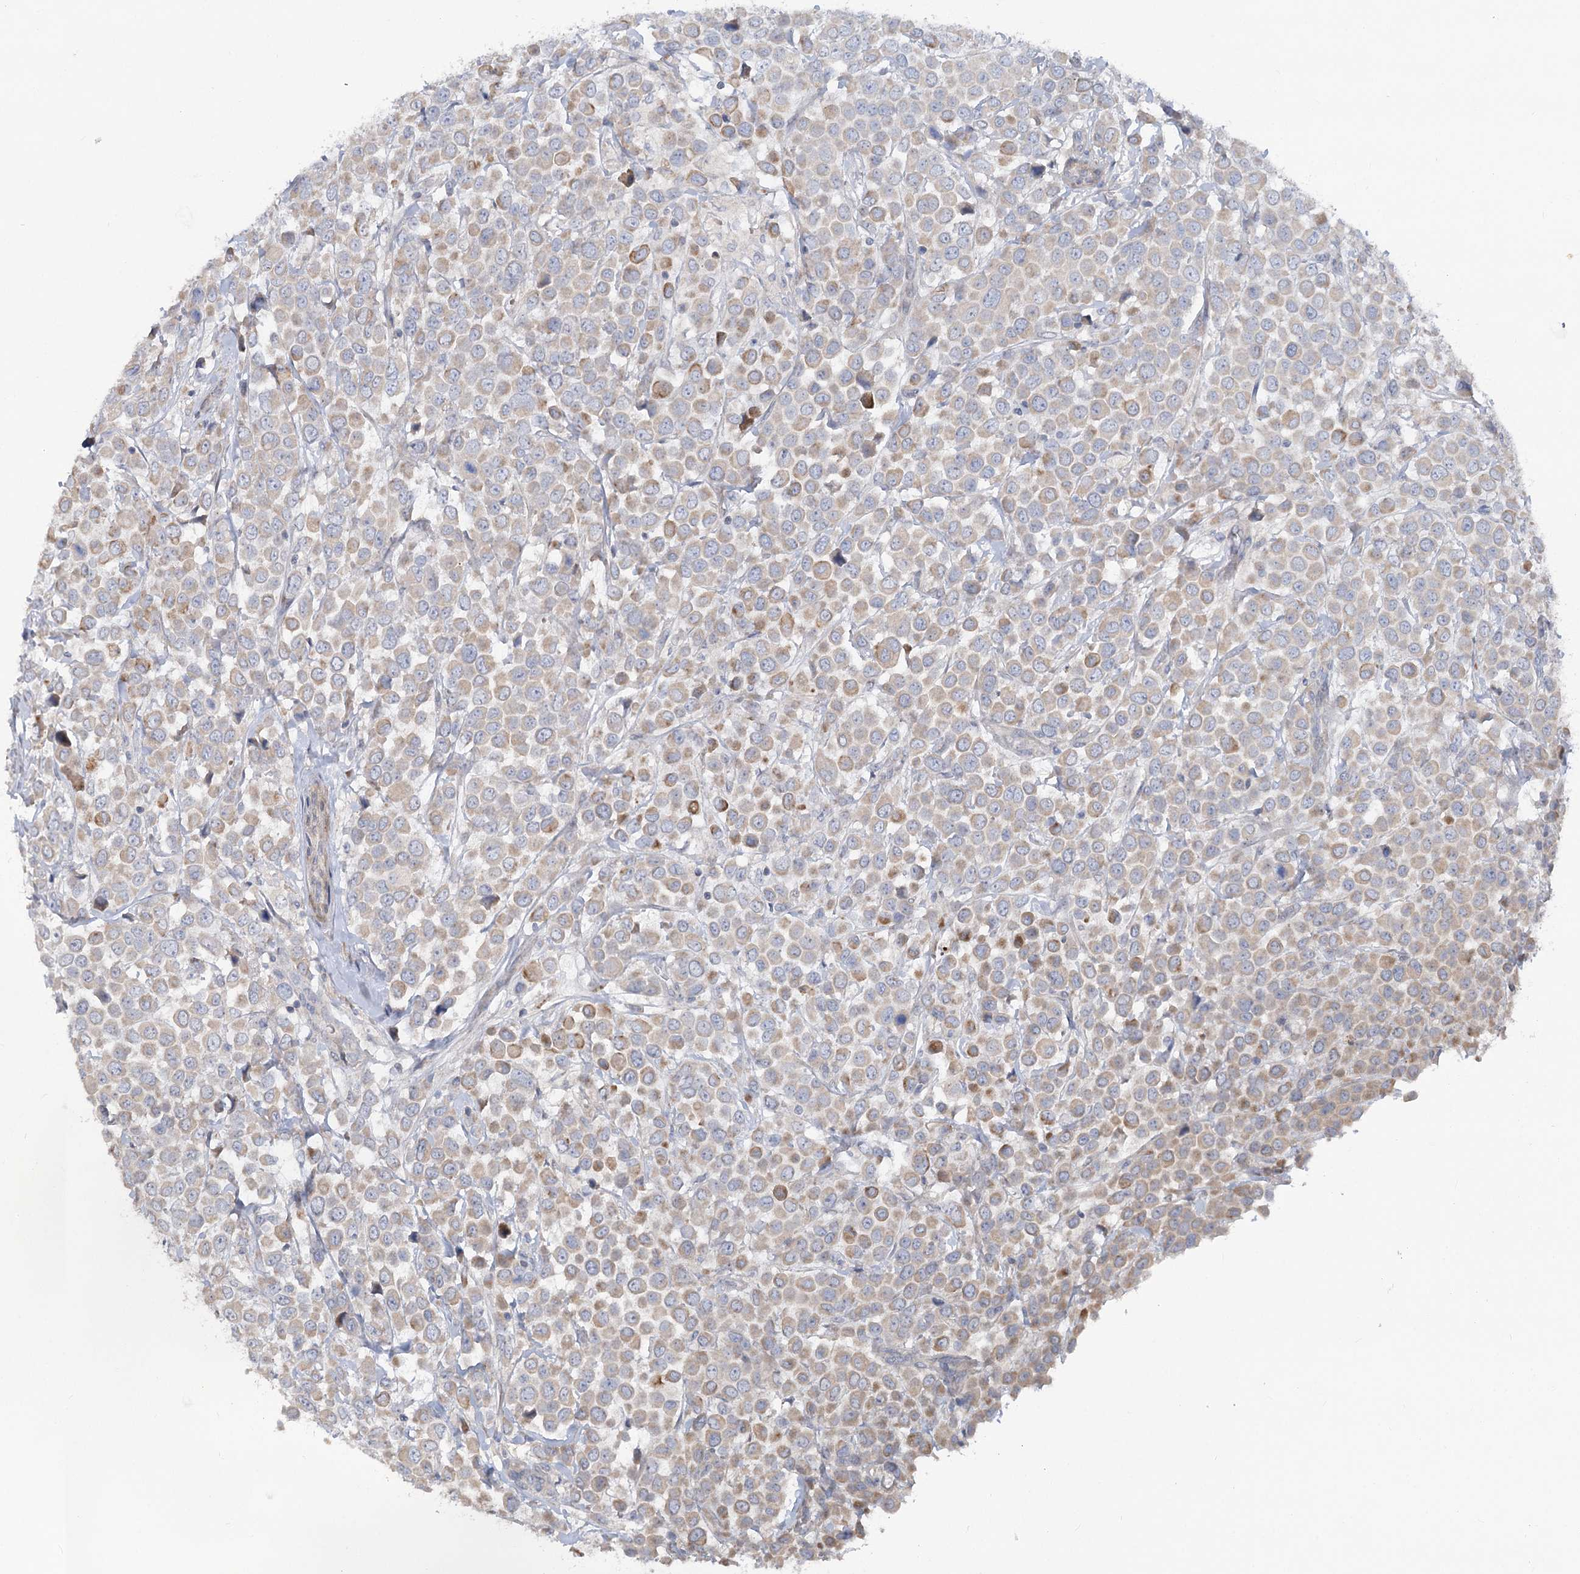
{"staining": {"intensity": "moderate", "quantity": "<25%", "location": "cytoplasmic/membranous"}, "tissue": "breast cancer", "cell_type": "Tumor cells", "image_type": "cancer", "snomed": [{"axis": "morphology", "description": "Duct carcinoma"}, {"axis": "topography", "description": "Breast"}], "caption": "Breast cancer stained for a protein displays moderate cytoplasmic/membranous positivity in tumor cells.", "gene": "SCN11A", "patient": {"sex": "female", "age": 61}}